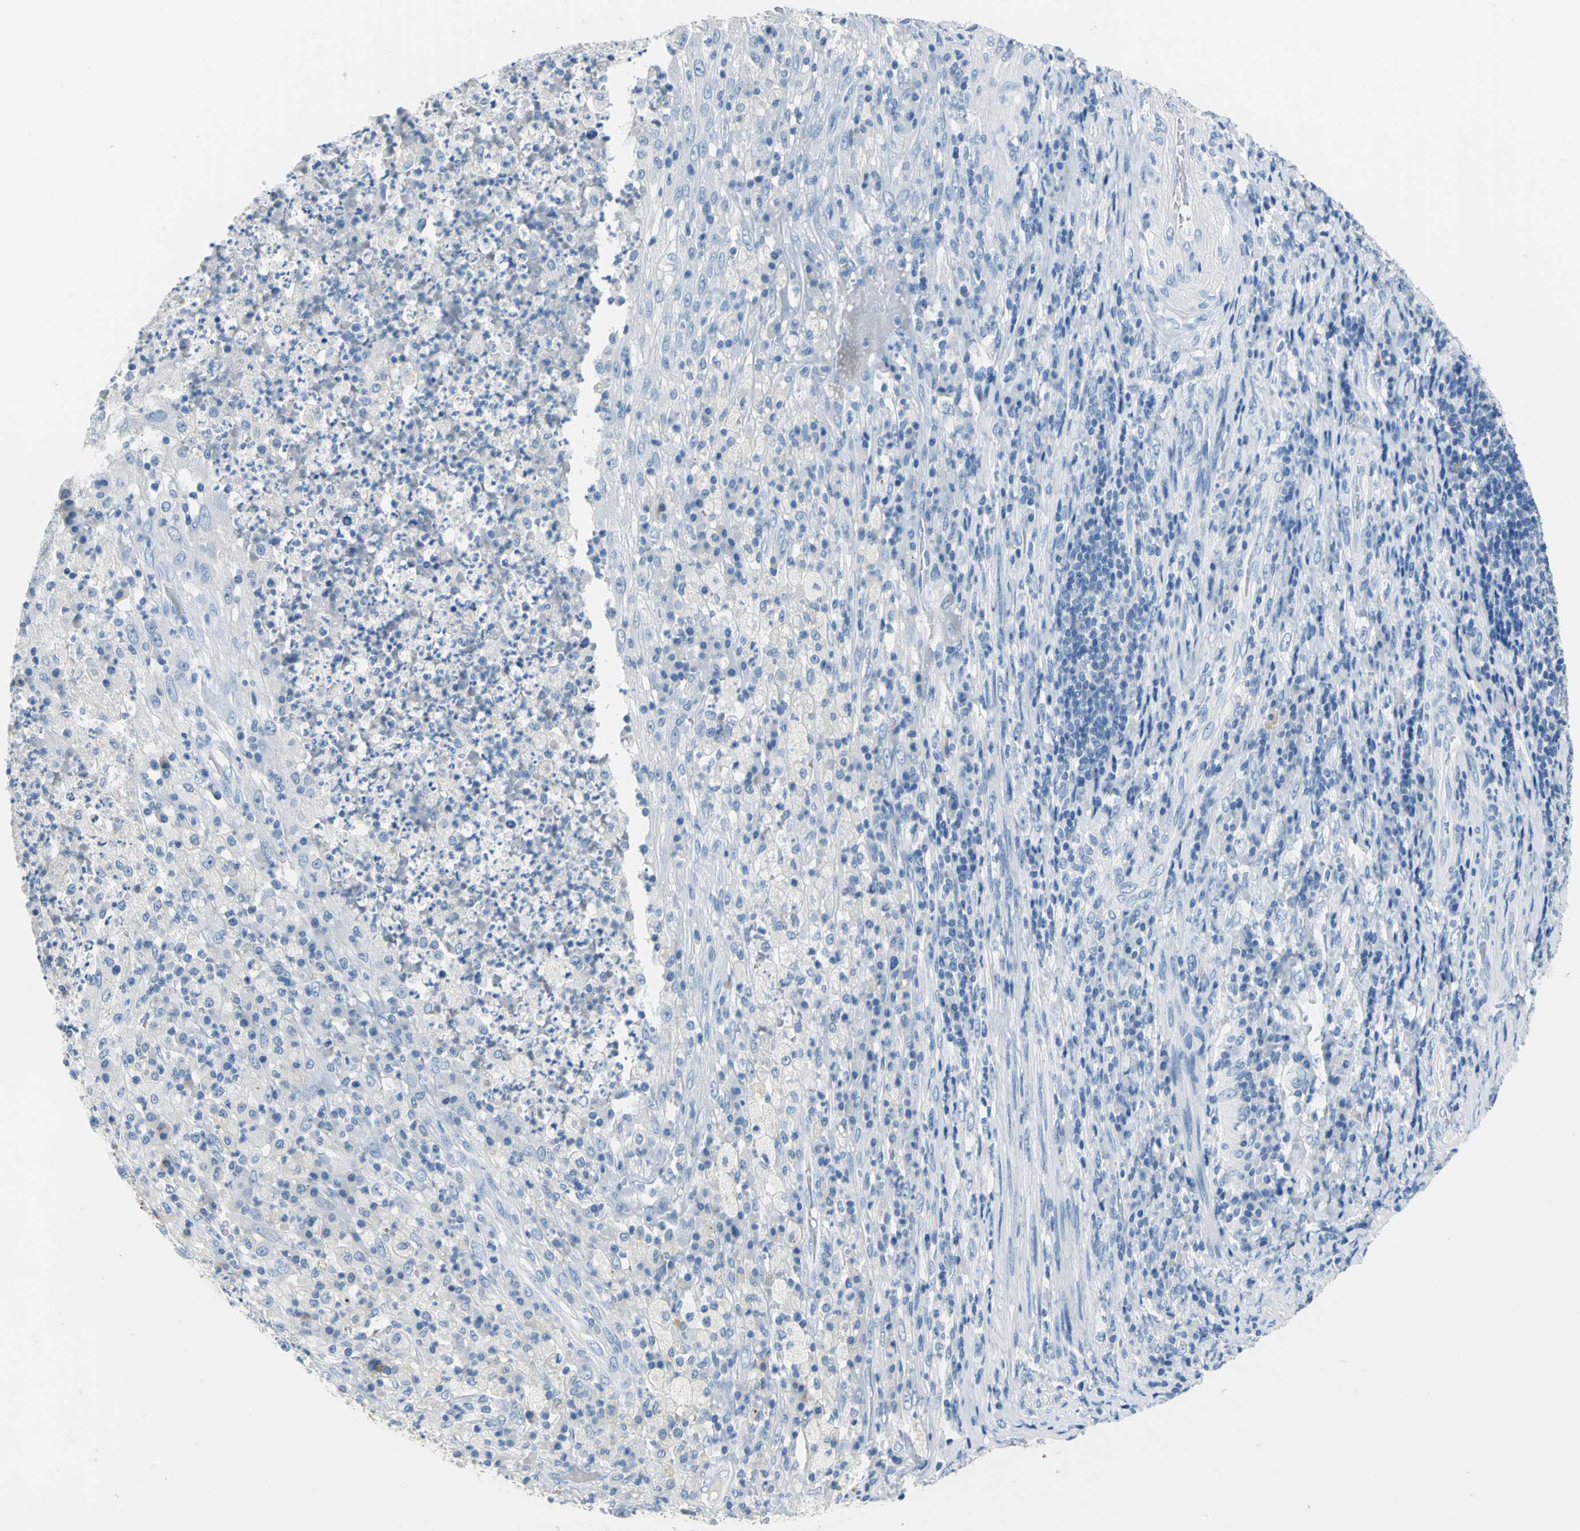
{"staining": {"intensity": "negative", "quantity": "none", "location": "none"}, "tissue": "testis cancer", "cell_type": "Tumor cells", "image_type": "cancer", "snomed": [{"axis": "morphology", "description": "Necrosis, NOS"}, {"axis": "morphology", "description": "Carcinoma, Embryonal, NOS"}, {"axis": "topography", "description": "Testis"}], "caption": "DAB immunohistochemical staining of embryonal carcinoma (testis) exhibits no significant expression in tumor cells.", "gene": "PKLR", "patient": {"sex": "male", "age": 19}}